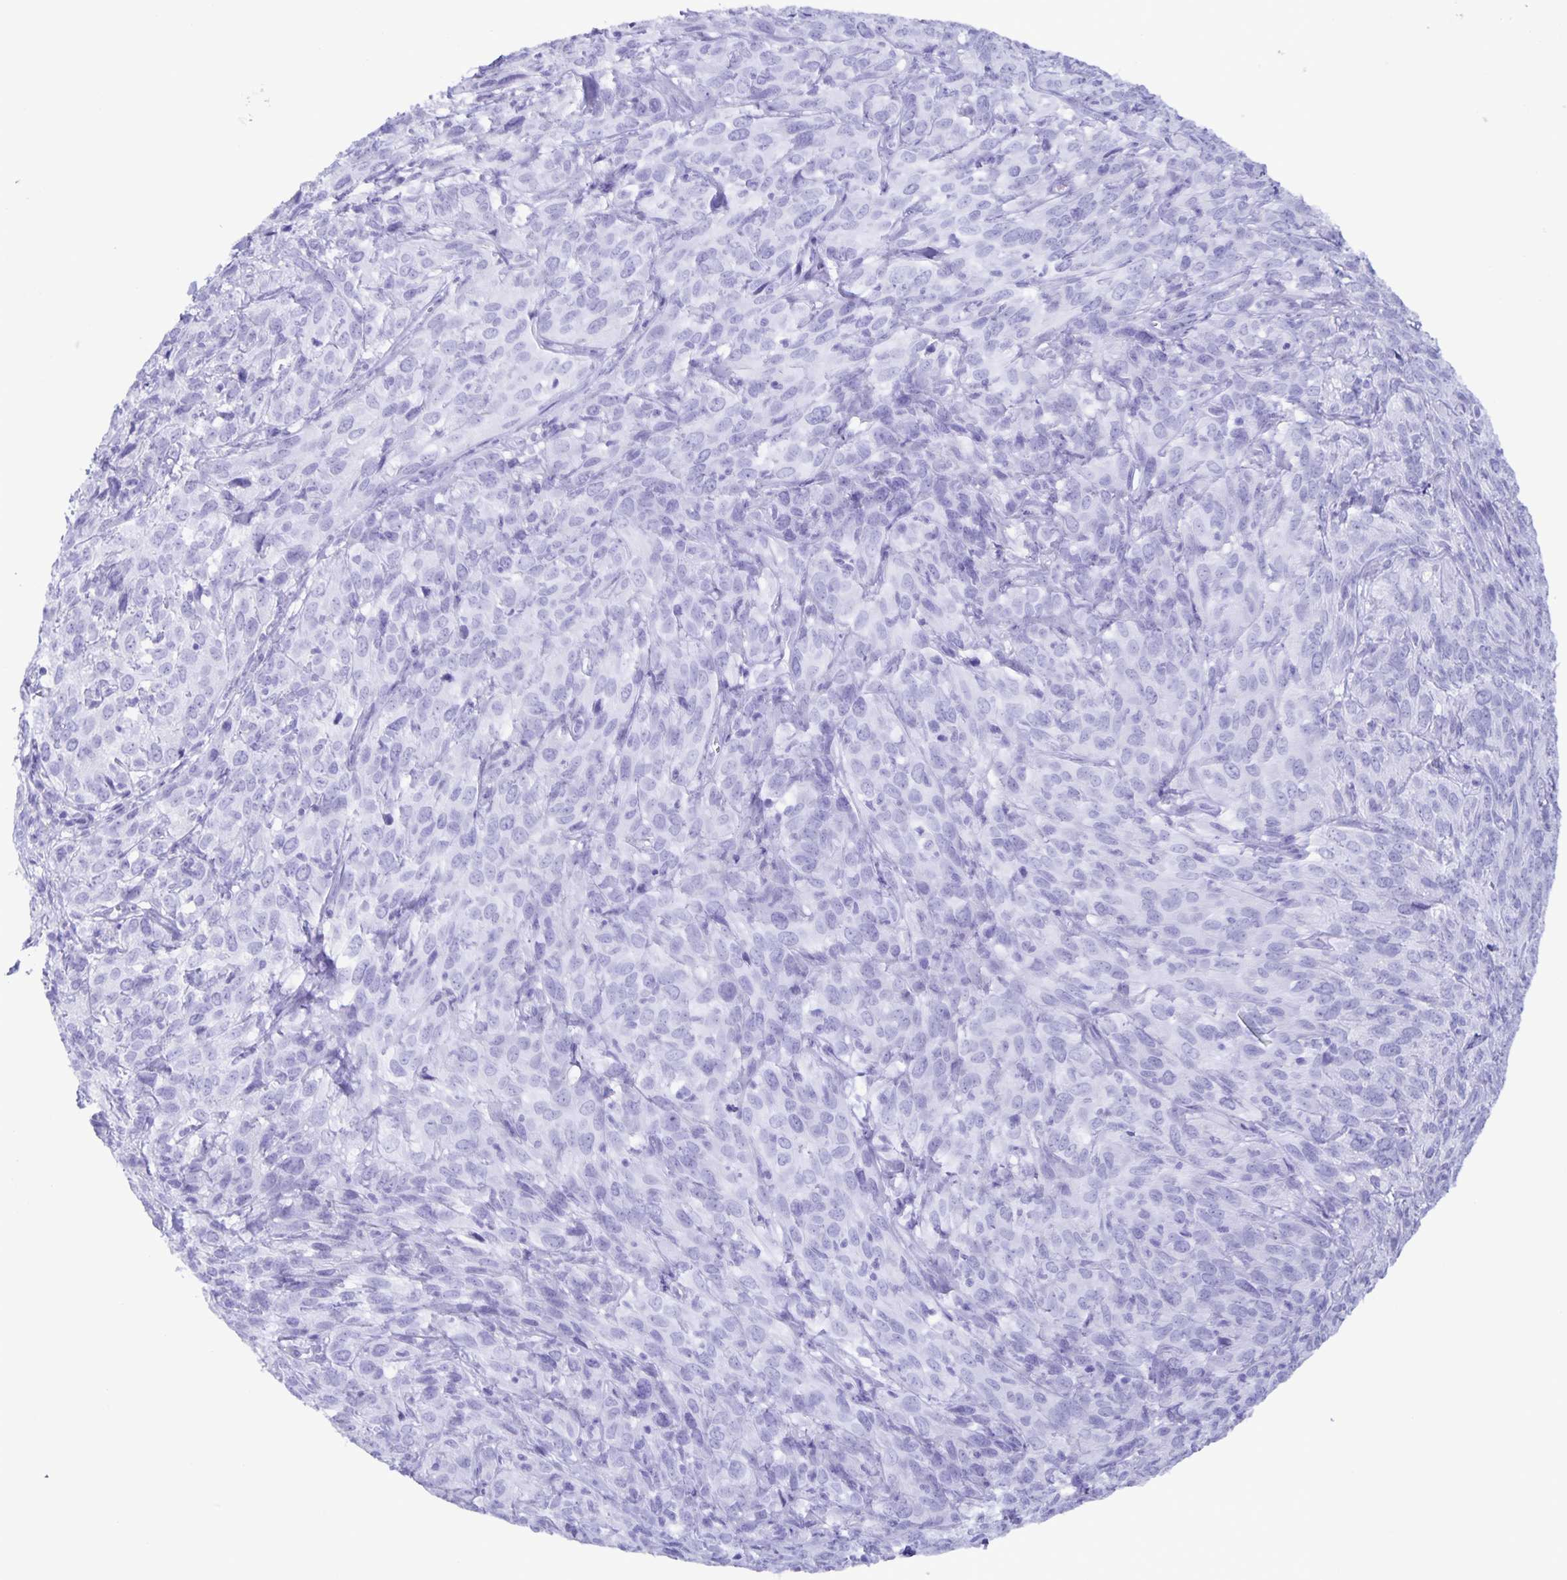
{"staining": {"intensity": "negative", "quantity": "none", "location": "none"}, "tissue": "cervical cancer", "cell_type": "Tumor cells", "image_type": "cancer", "snomed": [{"axis": "morphology", "description": "Squamous cell carcinoma, NOS"}, {"axis": "topography", "description": "Cervix"}], "caption": "IHC of human squamous cell carcinoma (cervical) shows no staining in tumor cells. (DAB IHC visualized using brightfield microscopy, high magnification).", "gene": "AQP4", "patient": {"sex": "female", "age": 51}}